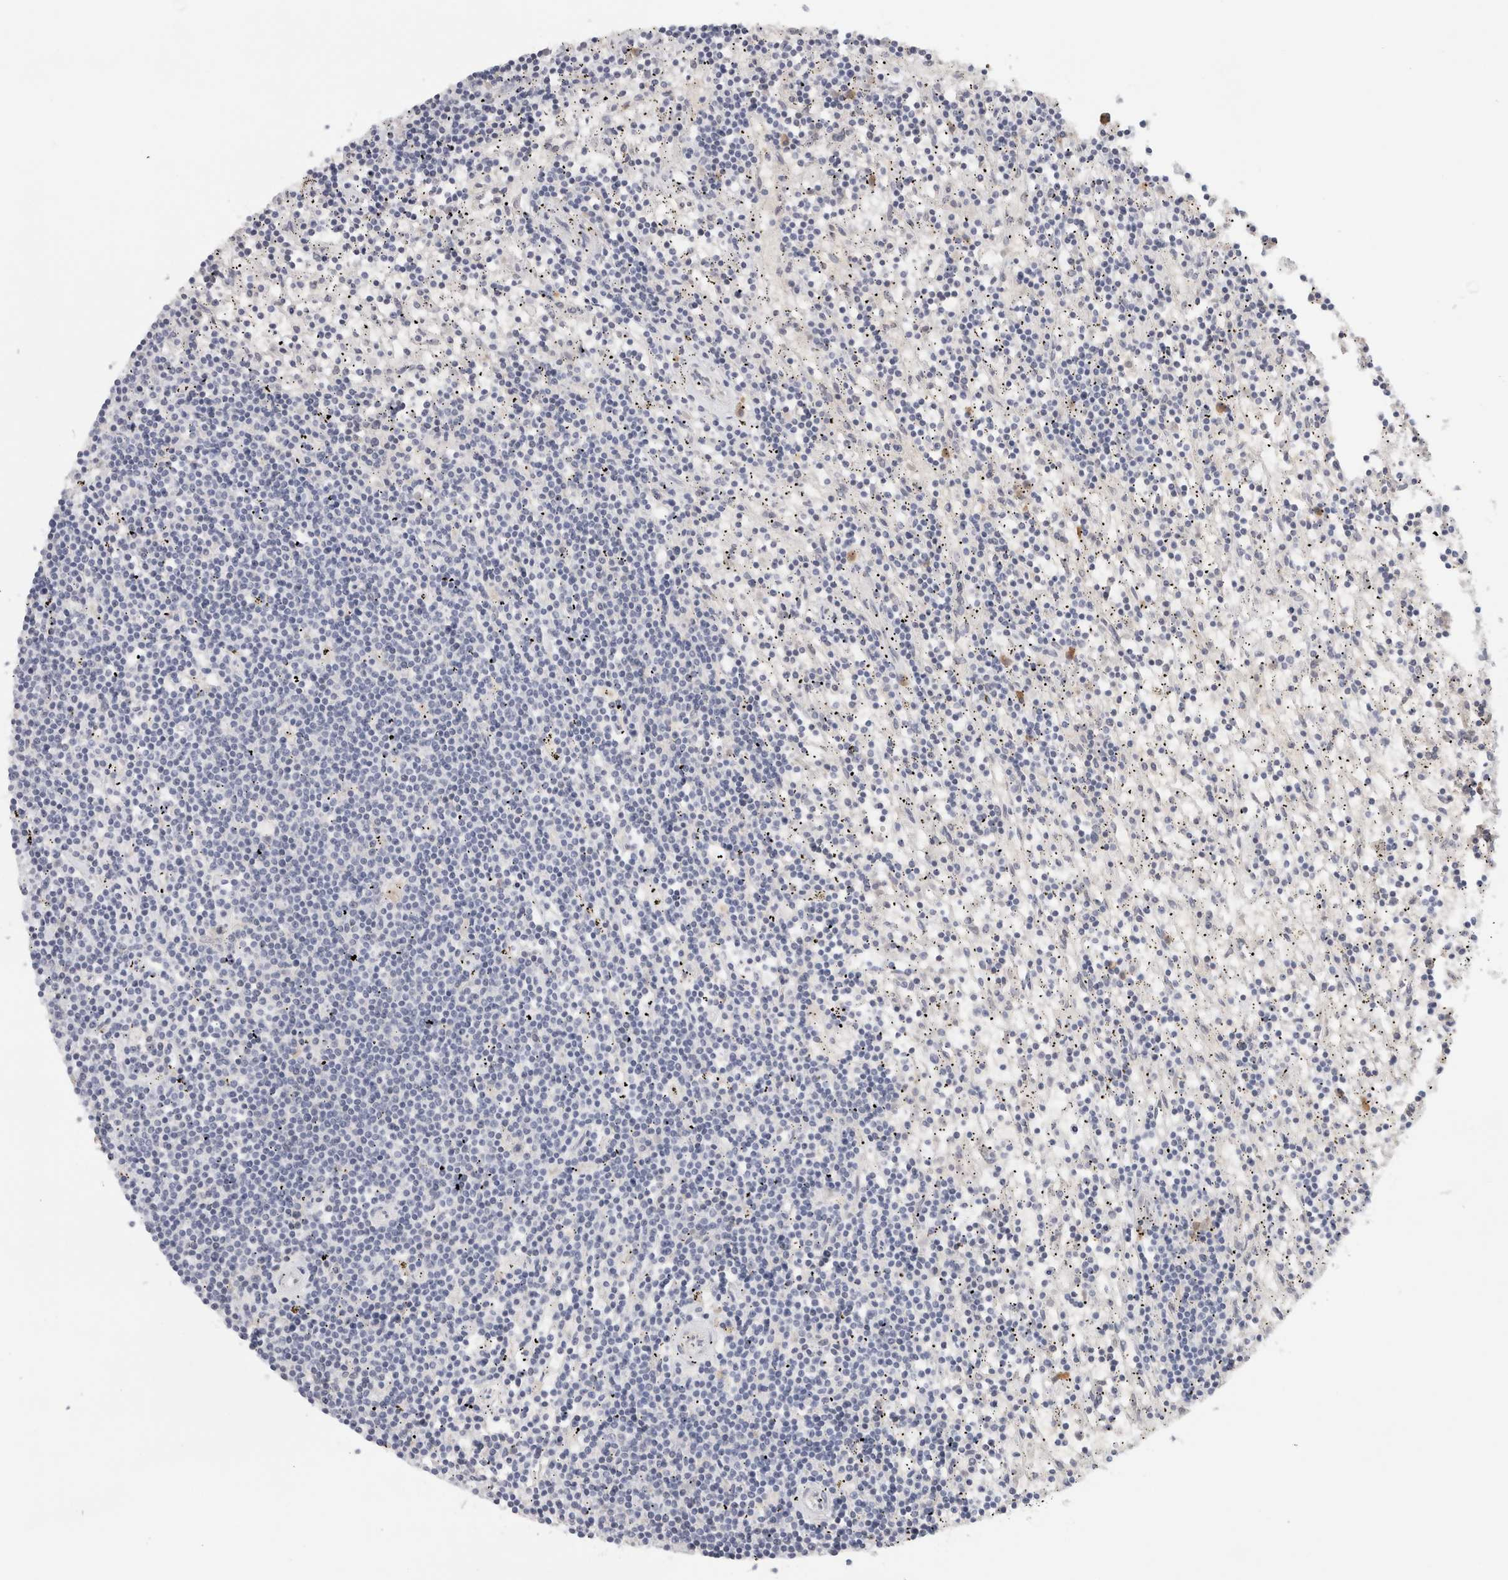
{"staining": {"intensity": "negative", "quantity": "none", "location": "none"}, "tissue": "lymphoma", "cell_type": "Tumor cells", "image_type": "cancer", "snomed": [{"axis": "morphology", "description": "Malignant lymphoma, non-Hodgkin's type, Low grade"}, {"axis": "topography", "description": "Spleen"}], "caption": "DAB immunohistochemical staining of human low-grade malignant lymphoma, non-Hodgkin's type demonstrates no significant staining in tumor cells.", "gene": "STK31", "patient": {"sex": "male", "age": 76}}